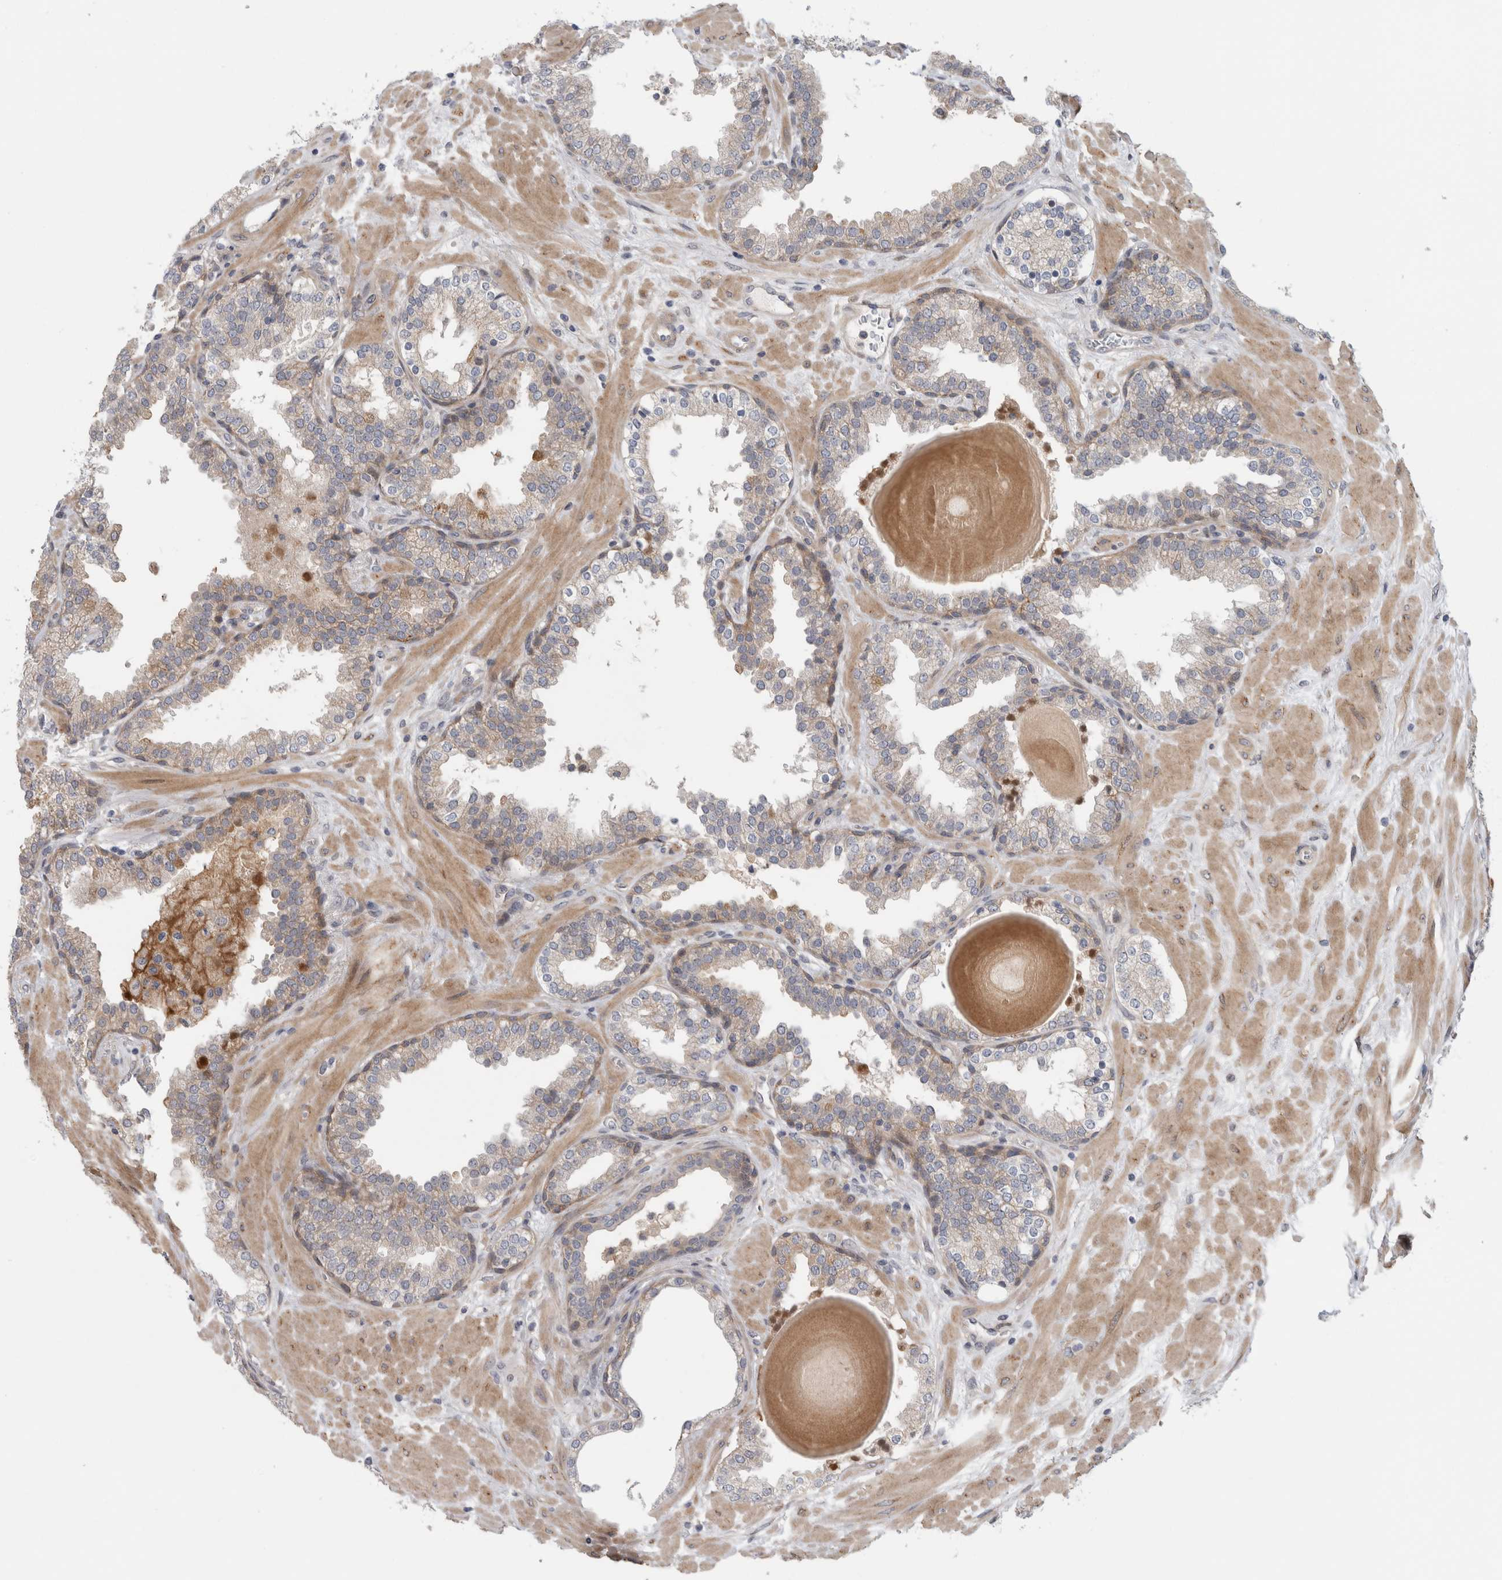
{"staining": {"intensity": "weak", "quantity": "25%-75%", "location": "cytoplasmic/membranous"}, "tissue": "prostate", "cell_type": "Glandular cells", "image_type": "normal", "snomed": [{"axis": "morphology", "description": "Normal tissue, NOS"}, {"axis": "topography", "description": "Prostate"}], "caption": "An image of human prostate stained for a protein demonstrates weak cytoplasmic/membranous brown staining in glandular cells. The staining was performed using DAB (3,3'-diaminobenzidine) to visualize the protein expression in brown, while the nuclei were stained in blue with hematoxylin (Magnification: 20x).", "gene": "ZNF804B", "patient": {"sex": "male", "age": 51}}